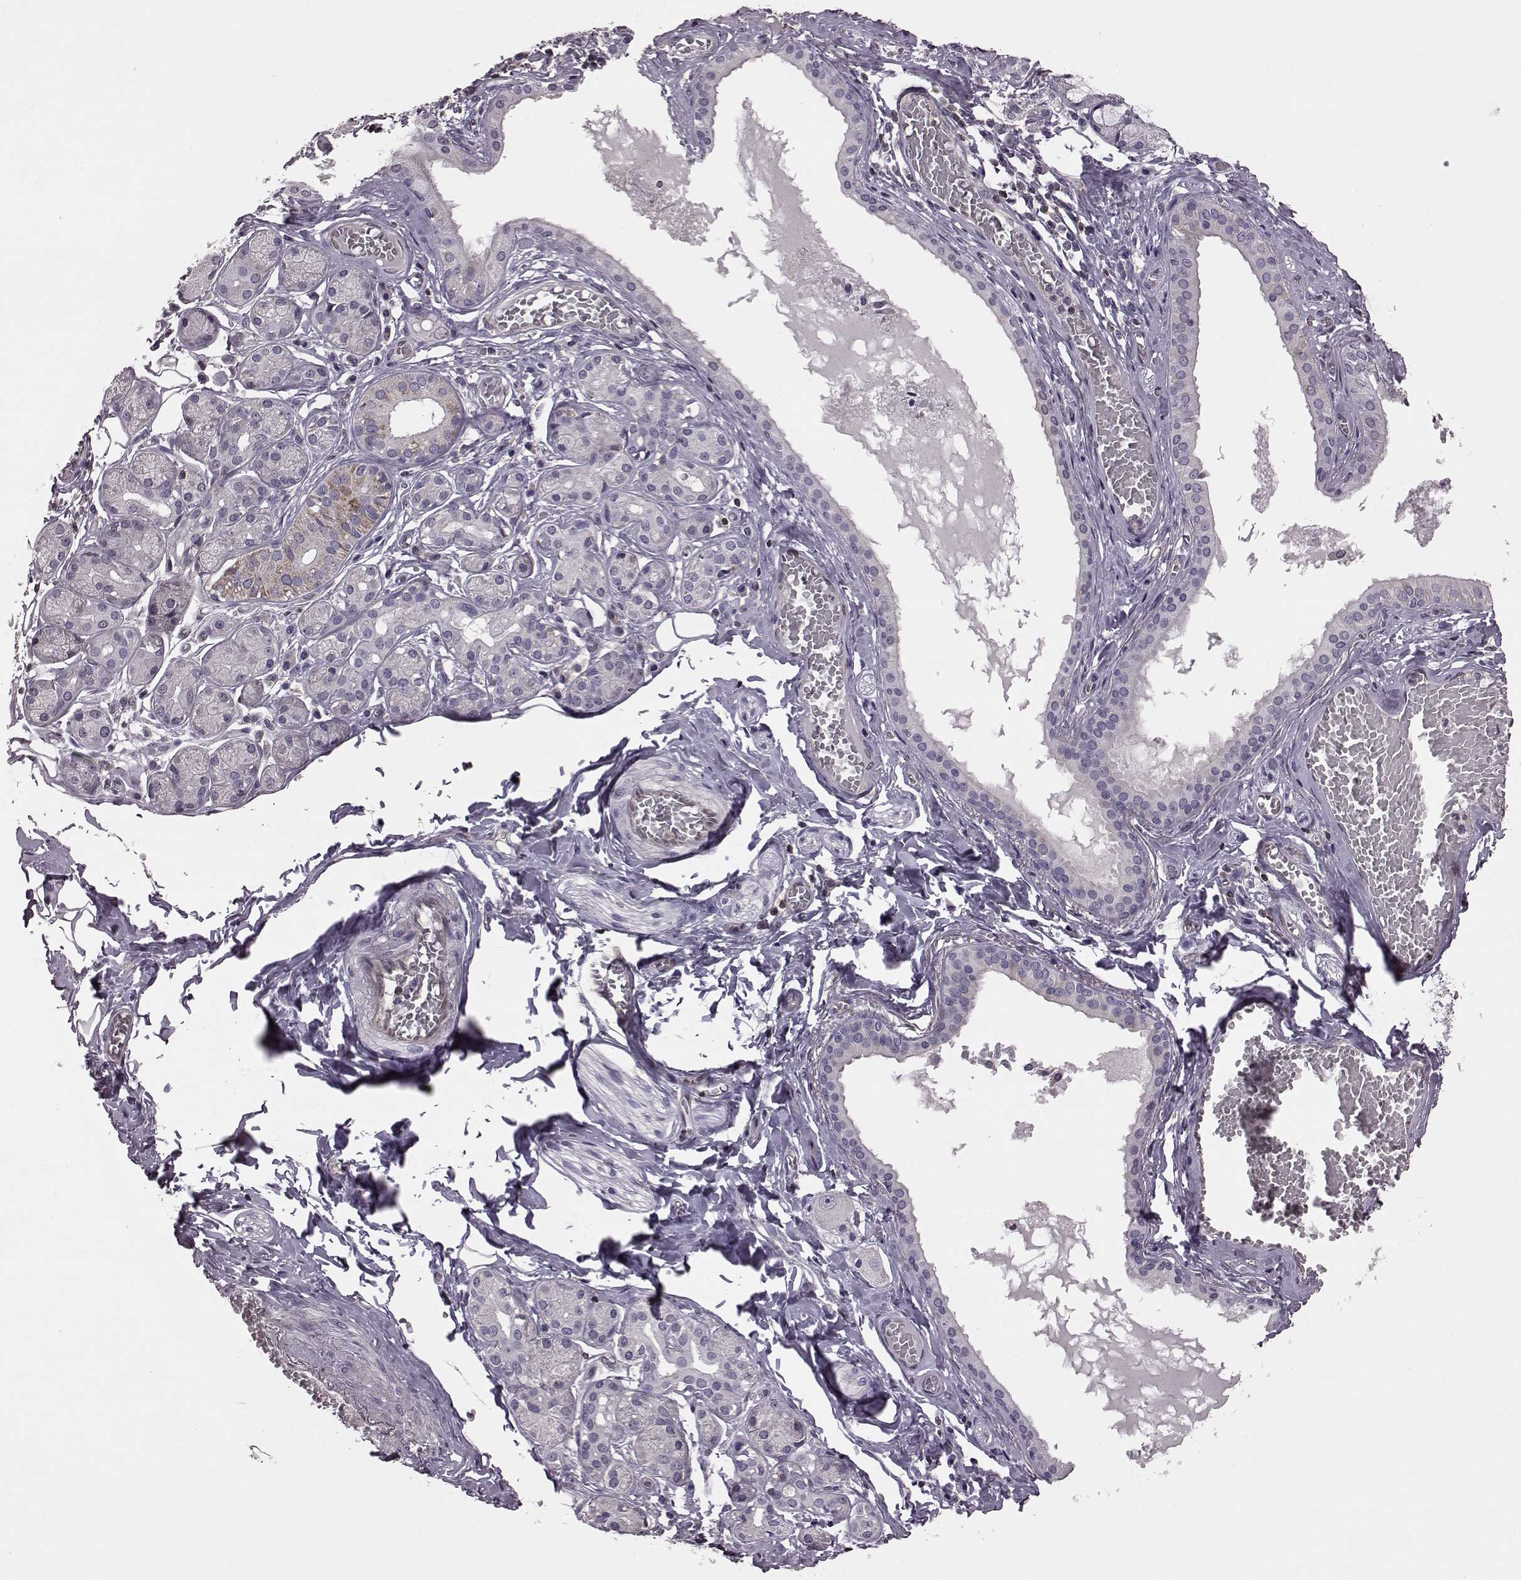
{"staining": {"intensity": "moderate", "quantity": "<25%", "location": "cytoplasmic/membranous"}, "tissue": "salivary gland", "cell_type": "Glandular cells", "image_type": "normal", "snomed": [{"axis": "morphology", "description": "Normal tissue, NOS"}, {"axis": "topography", "description": "Salivary gland"}, {"axis": "topography", "description": "Peripheral nerve tissue"}], "caption": "The immunohistochemical stain shows moderate cytoplasmic/membranous expression in glandular cells of unremarkable salivary gland.", "gene": "CDC42SE1", "patient": {"sex": "male", "age": 71}}